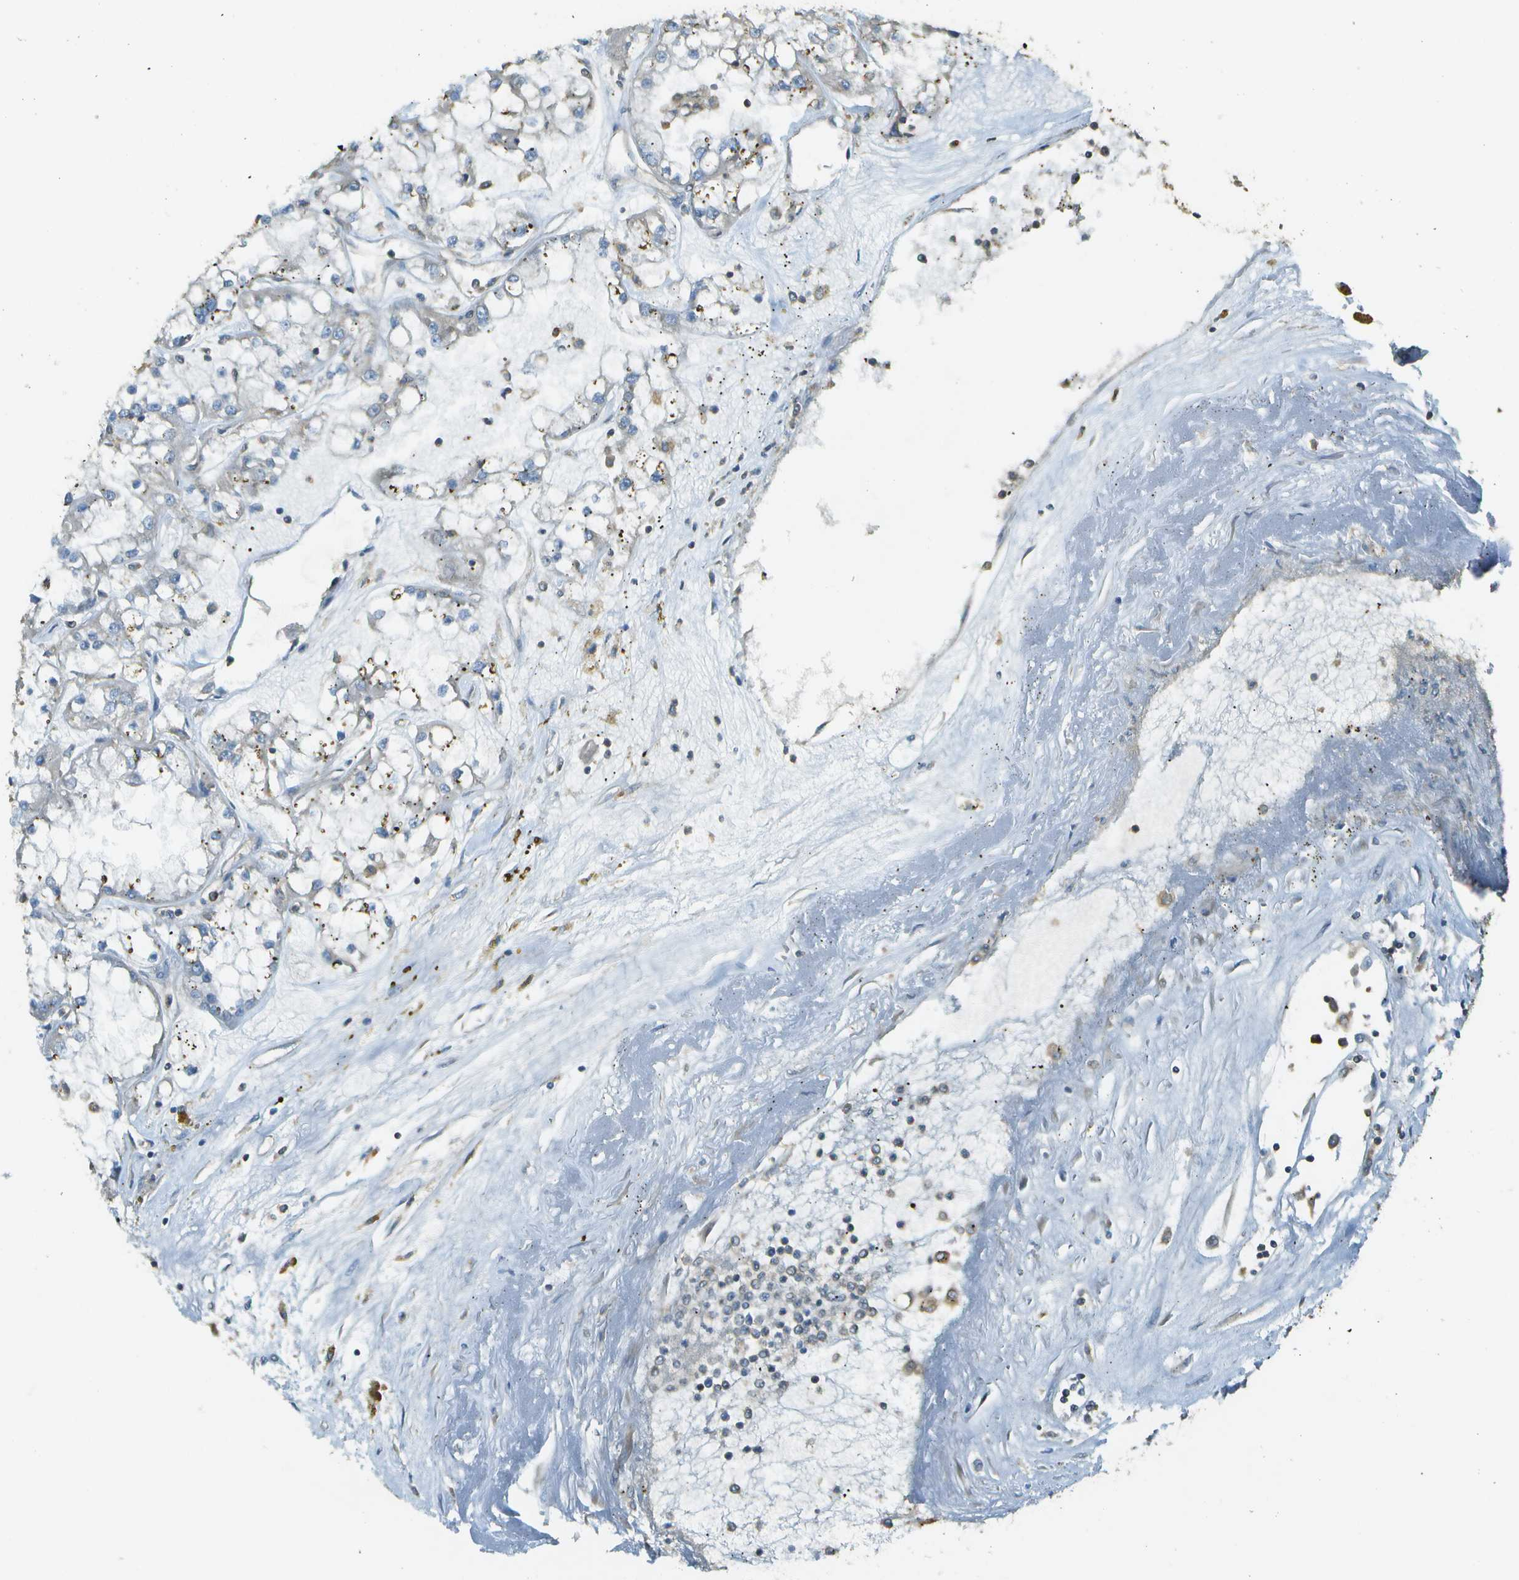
{"staining": {"intensity": "negative", "quantity": "none", "location": "none"}, "tissue": "renal cancer", "cell_type": "Tumor cells", "image_type": "cancer", "snomed": [{"axis": "morphology", "description": "Adenocarcinoma, NOS"}, {"axis": "topography", "description": "Kidney"}], "caption": "Human adenocarcinoma (renal) stained for a protein using immunohistochemistry (IHC) demonstrates no staining in tumor cells.", "gene": "DNAJB11", "patient": {"sex": "female", "age": 52}}